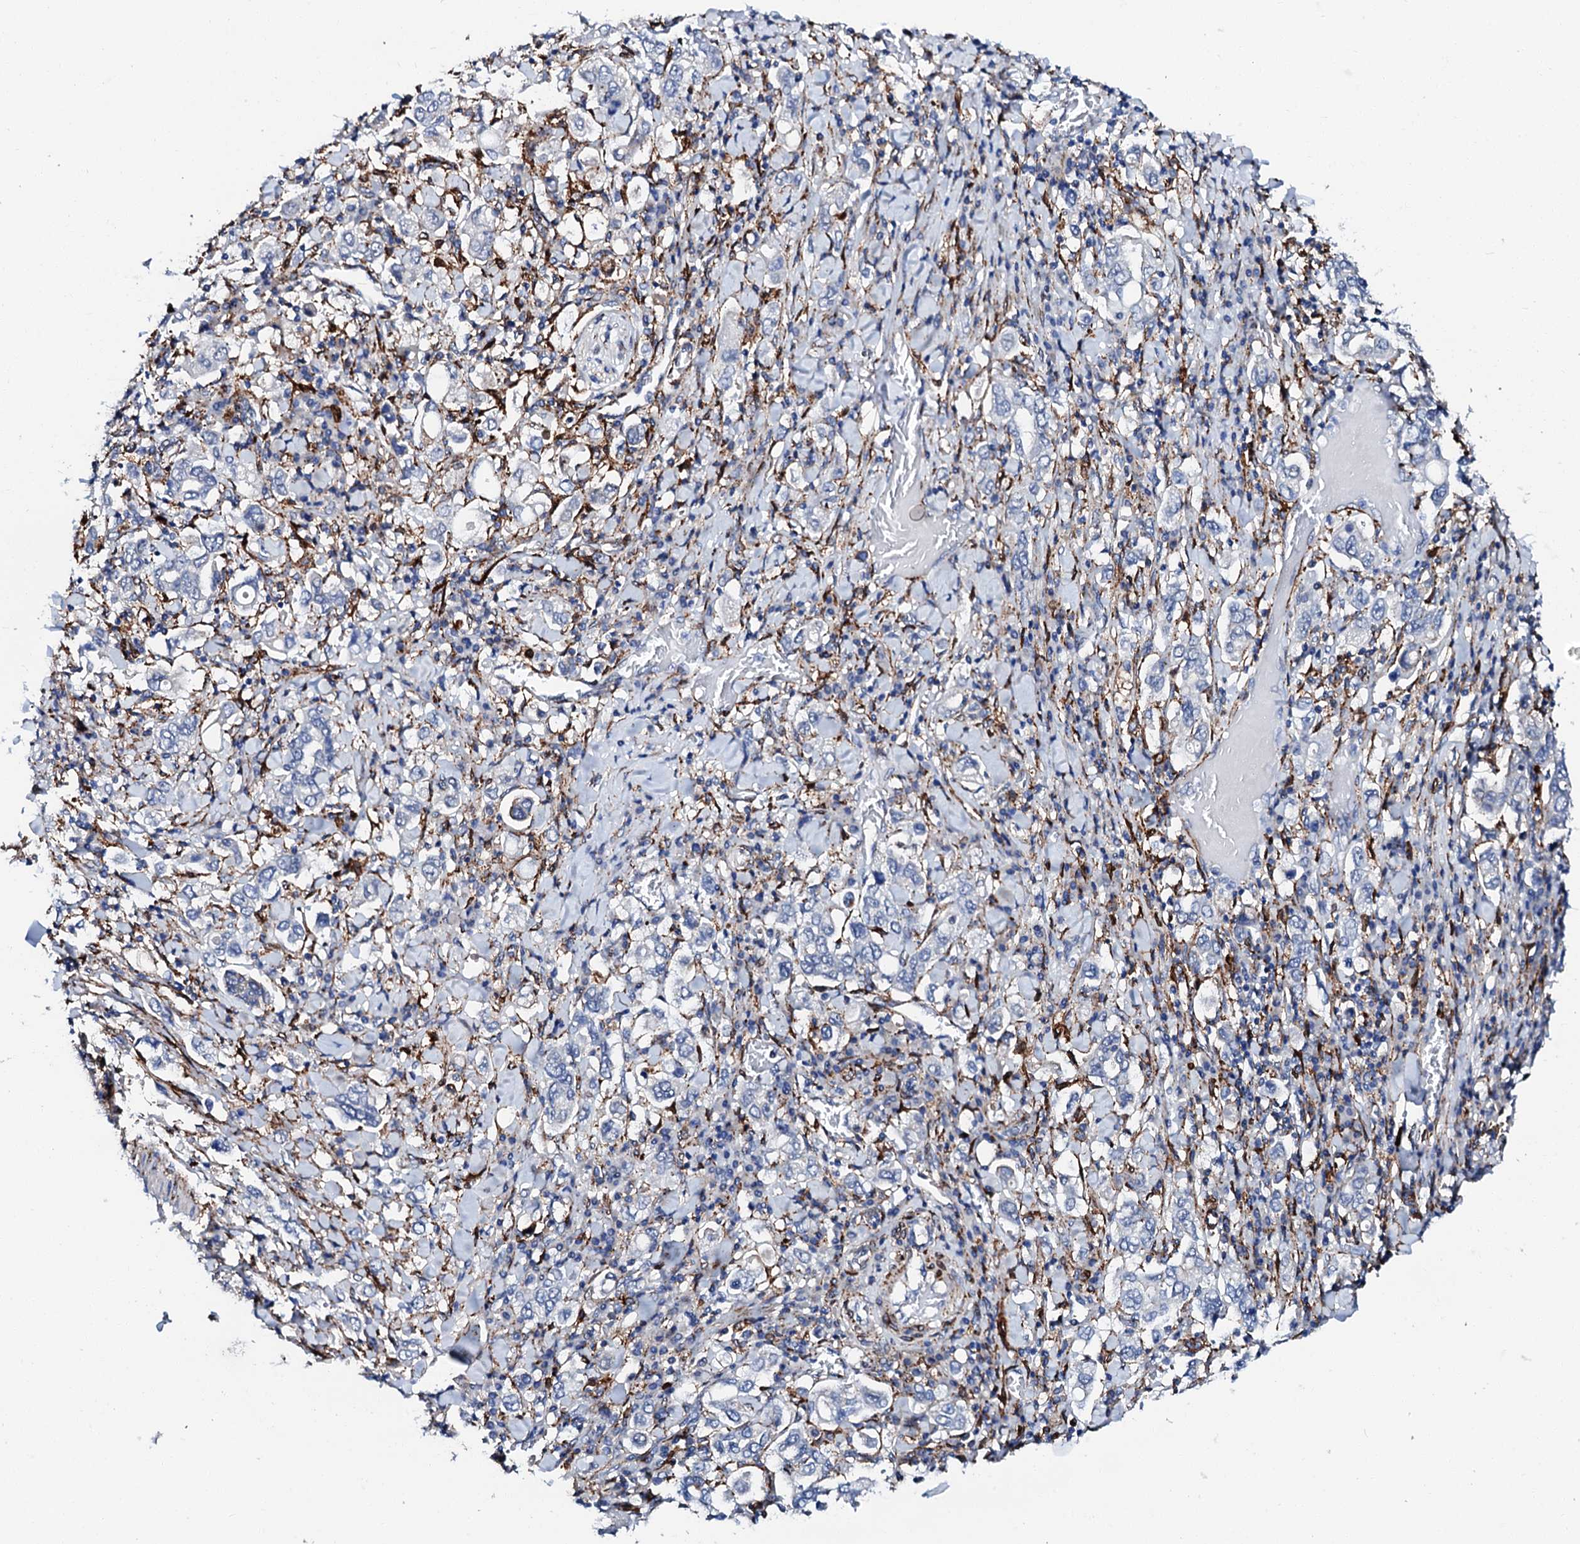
{"staining": {"intensity": "negative", "quantity": "none", "location": "none"}, "tissue": "stomach cancer", "cell_type": "Tumor cells", "image_type": "cancer", "snomed": [{"axis": "morphology", "description": "Adenocarcinoma, NOS"}, {"axis": "topography", "description": "Stomach, upper"}], "caption": "Immunohistochemistry photomicrograph of stomach cancer (adenocarcinoma) stained for a protein (brown), which demonstrates no positivity in tumor cells.", "gene": "MED13L", "patient": {"sex": "male", "age": 62}}